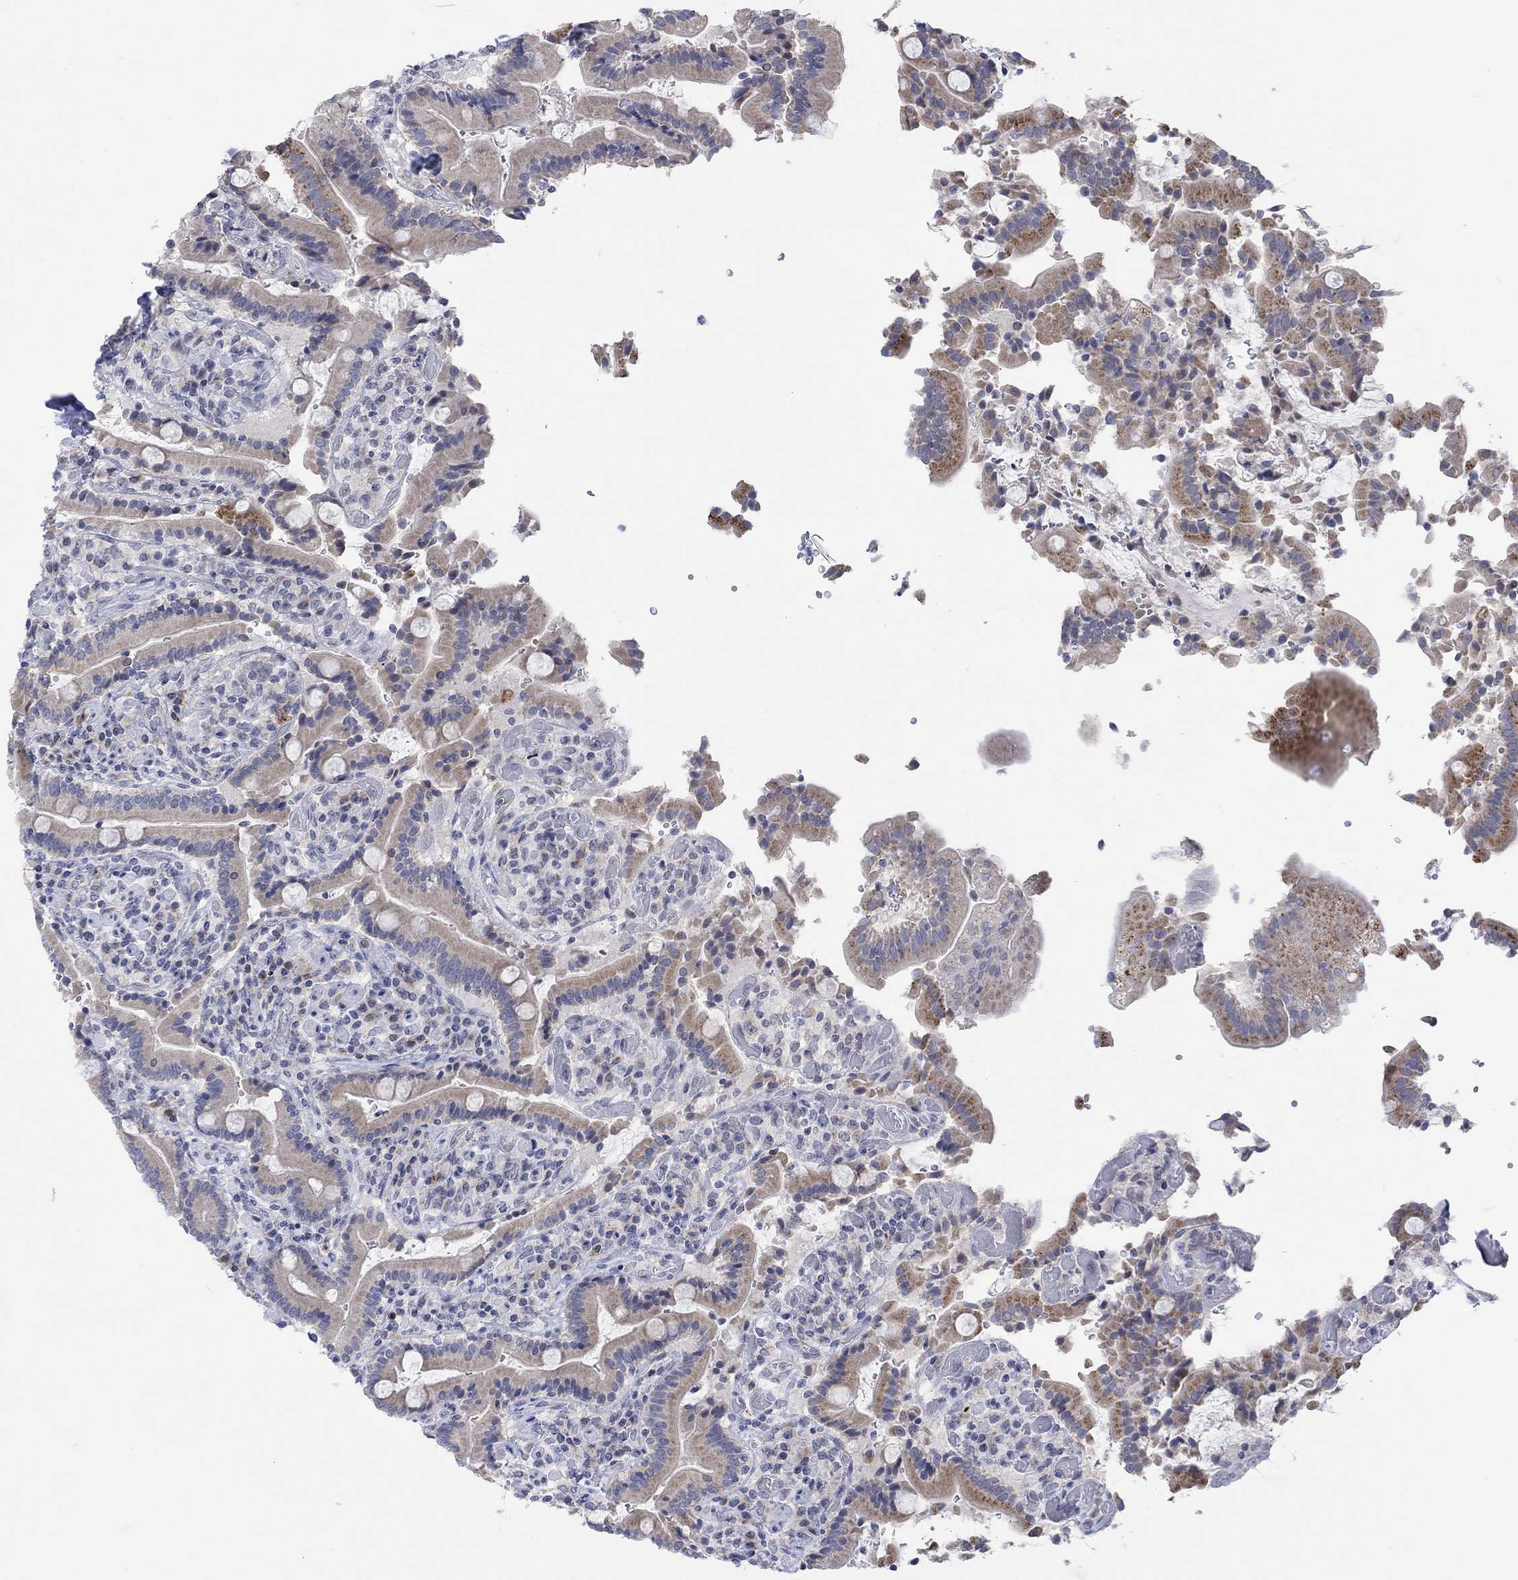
{"staining": {"intensity": "weak", "quantity": "<25%", "location": "cytoplasmic/membranous"}, "tissue": "duodenum", "cell_type": "Glandular cells", "image_type": "normal", "snomed": [{"axis": "morphology", "description": "Normal tissue, NOS"}, {"axis": "topography", "description": "Duodenum"}], "caption": "A high-resolution image shows IHC staining of benign duodenum, which demonstrates no significant positivity in glandular cells.", "gene": "DCX", "patient": {"sex": "female", "age": 62}}